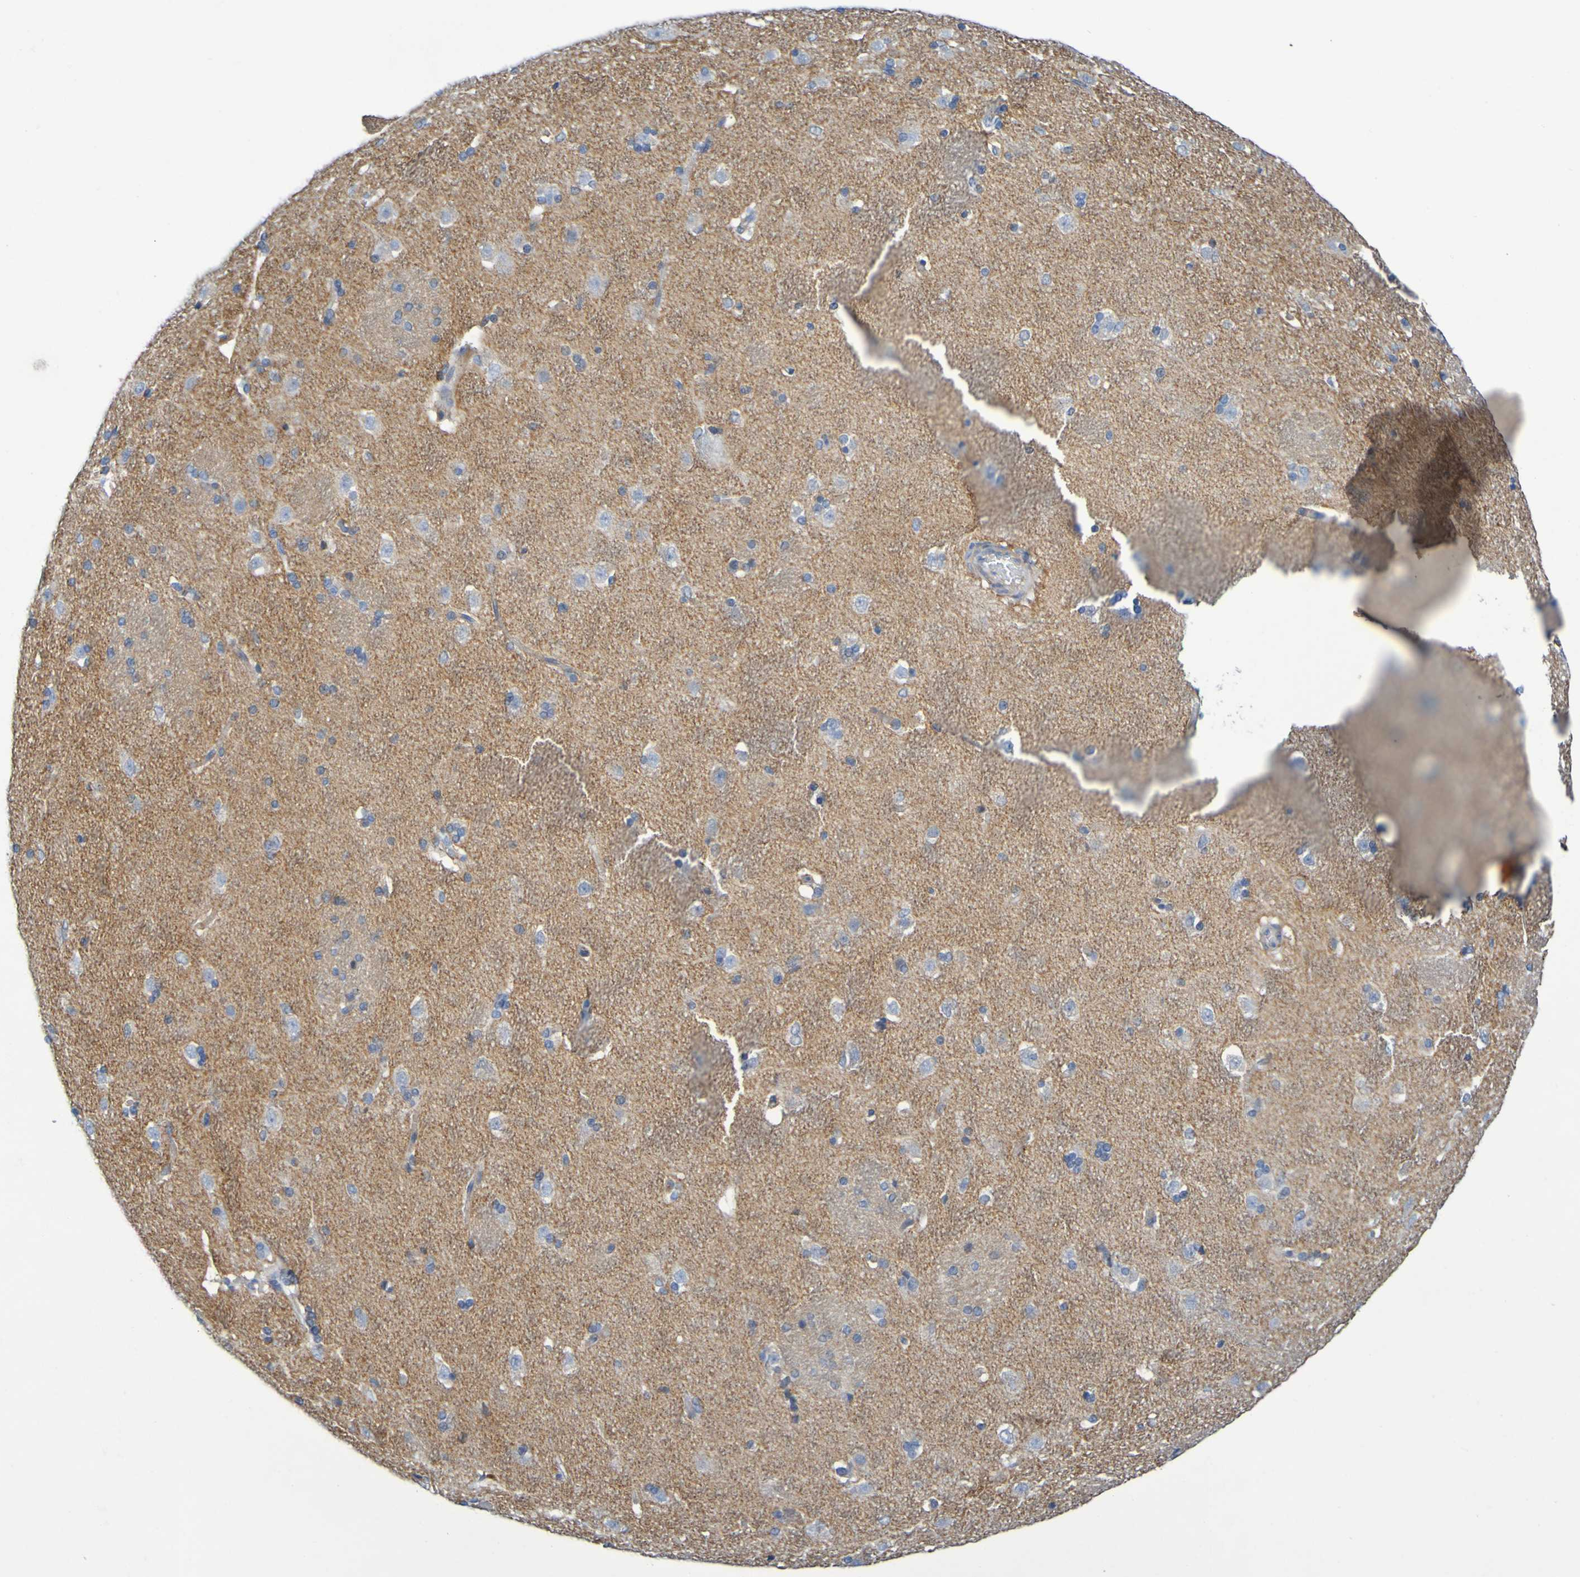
{"staining": {"intensity": "negative", "quantity": "none", "location": "none"}, "tissue": "caudate", "cell_type": "Glial cells", "image_type": "normal", "snomed": [{"axis": "morphology", "description": "Normal tissue, NOS"}, {"axis": "topography", "description": "Lateral ventricle wall"}], "caption": "Immunohistochemistry (IHC) of unremarkable caudate displays no staining in glial cells.", "gene": "C11orf24", "patient": {"sex": "female", "age": 19}}